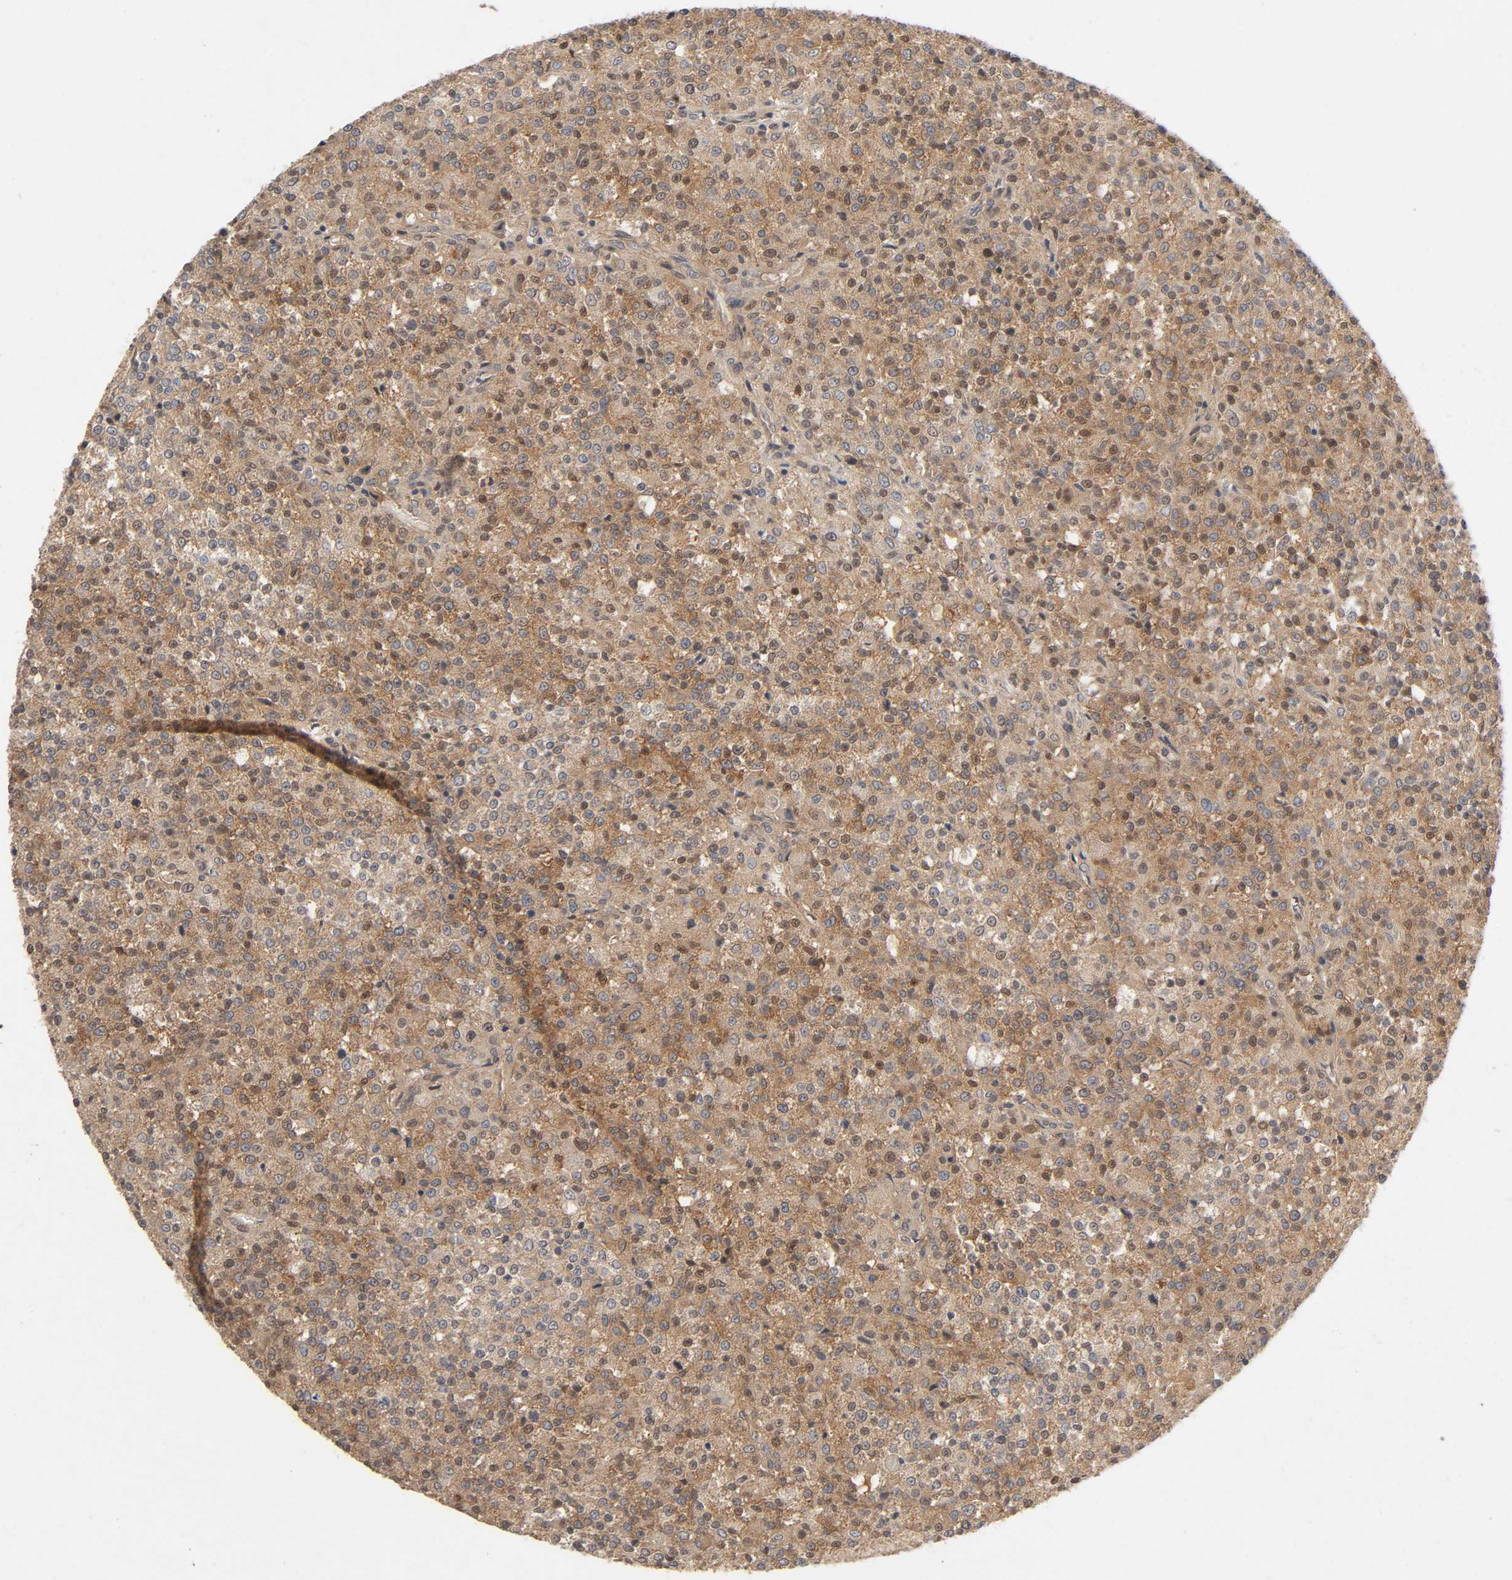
{"staining": {"intensity": "moderate", "quantity": ">75%", "location": "cytoplasmic/membranous,nuclear"}, "tissue": "testis cancer", "cell_type": "Tumor cells", "image_type": "cancer", "snomed": [{"axis": "morphology", "description": "Seminoma, NOS"}, {"axis": "topography", "description": "Testis"}], "caption": "The histopathology image reveals immunohistochemical staining of testis seminoma. There is moderate cytoplasmic/membranous and nuclear staining is identified in approximately >75% of tumor cells. (Stains: DAB in brown, nuclei in blue, Microscopy: brightfield microscopy at high magnification).", "gene": "CPB2", "patient": {"sex": "male", "age": 59}}